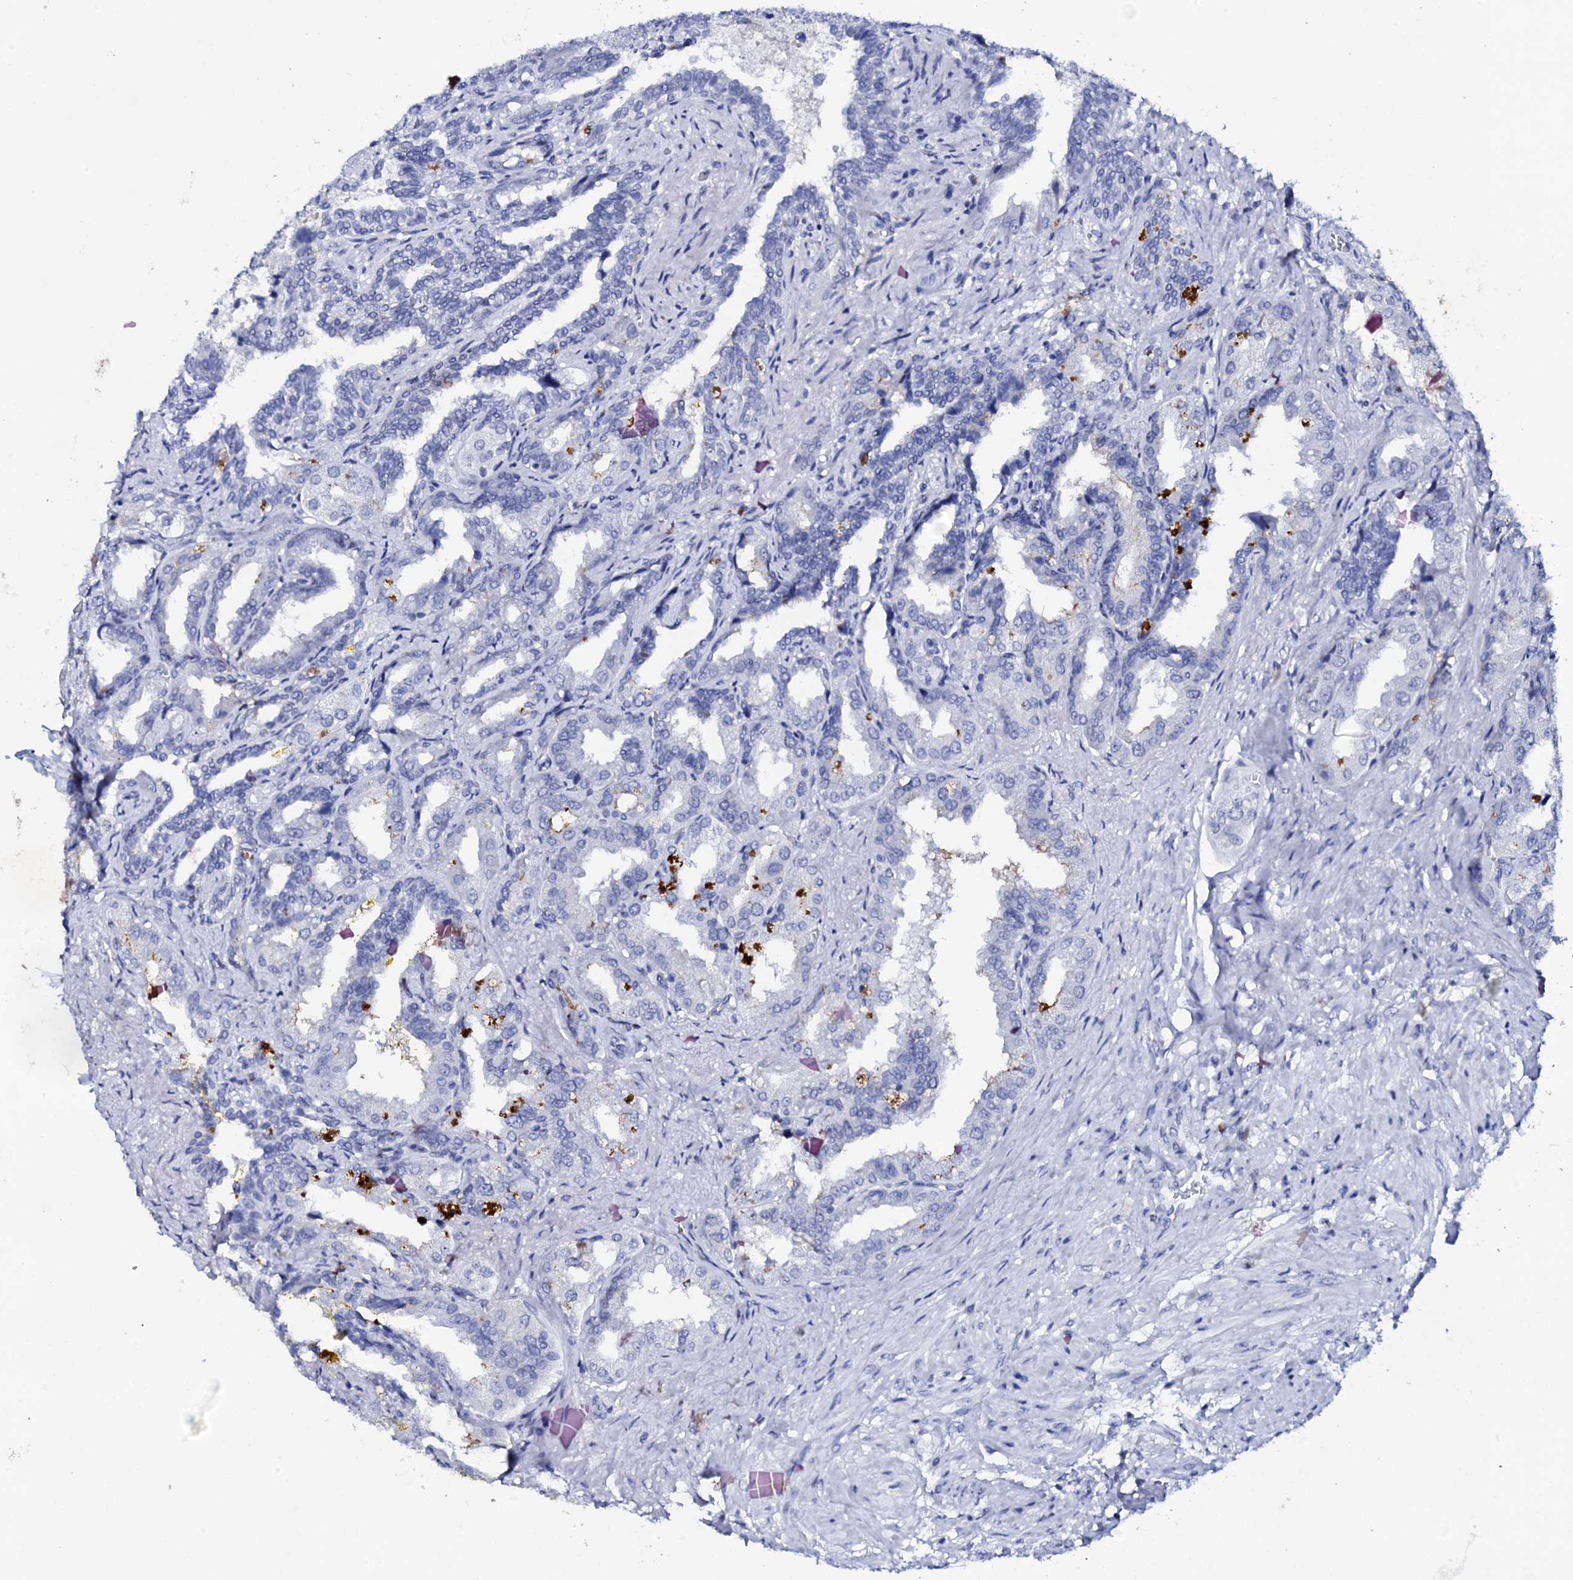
{"staining": {"intensity": "negative", "quantity": "none", "location": "none"}, "tissue": "seminal vesicle", "cell_type": "Glandular cells", "image_type": "normal", "snomed": [{"axis": "morphology", "description": "Normal tissue, NOS"}, {"axis": "topography", "description": "Seminal veicle"}], "caption": "An image of human seminal vesicle is negative for staining in glandular cells.", "gene": "FBXL16", "patient": {"sex": "male", "age": 63}}